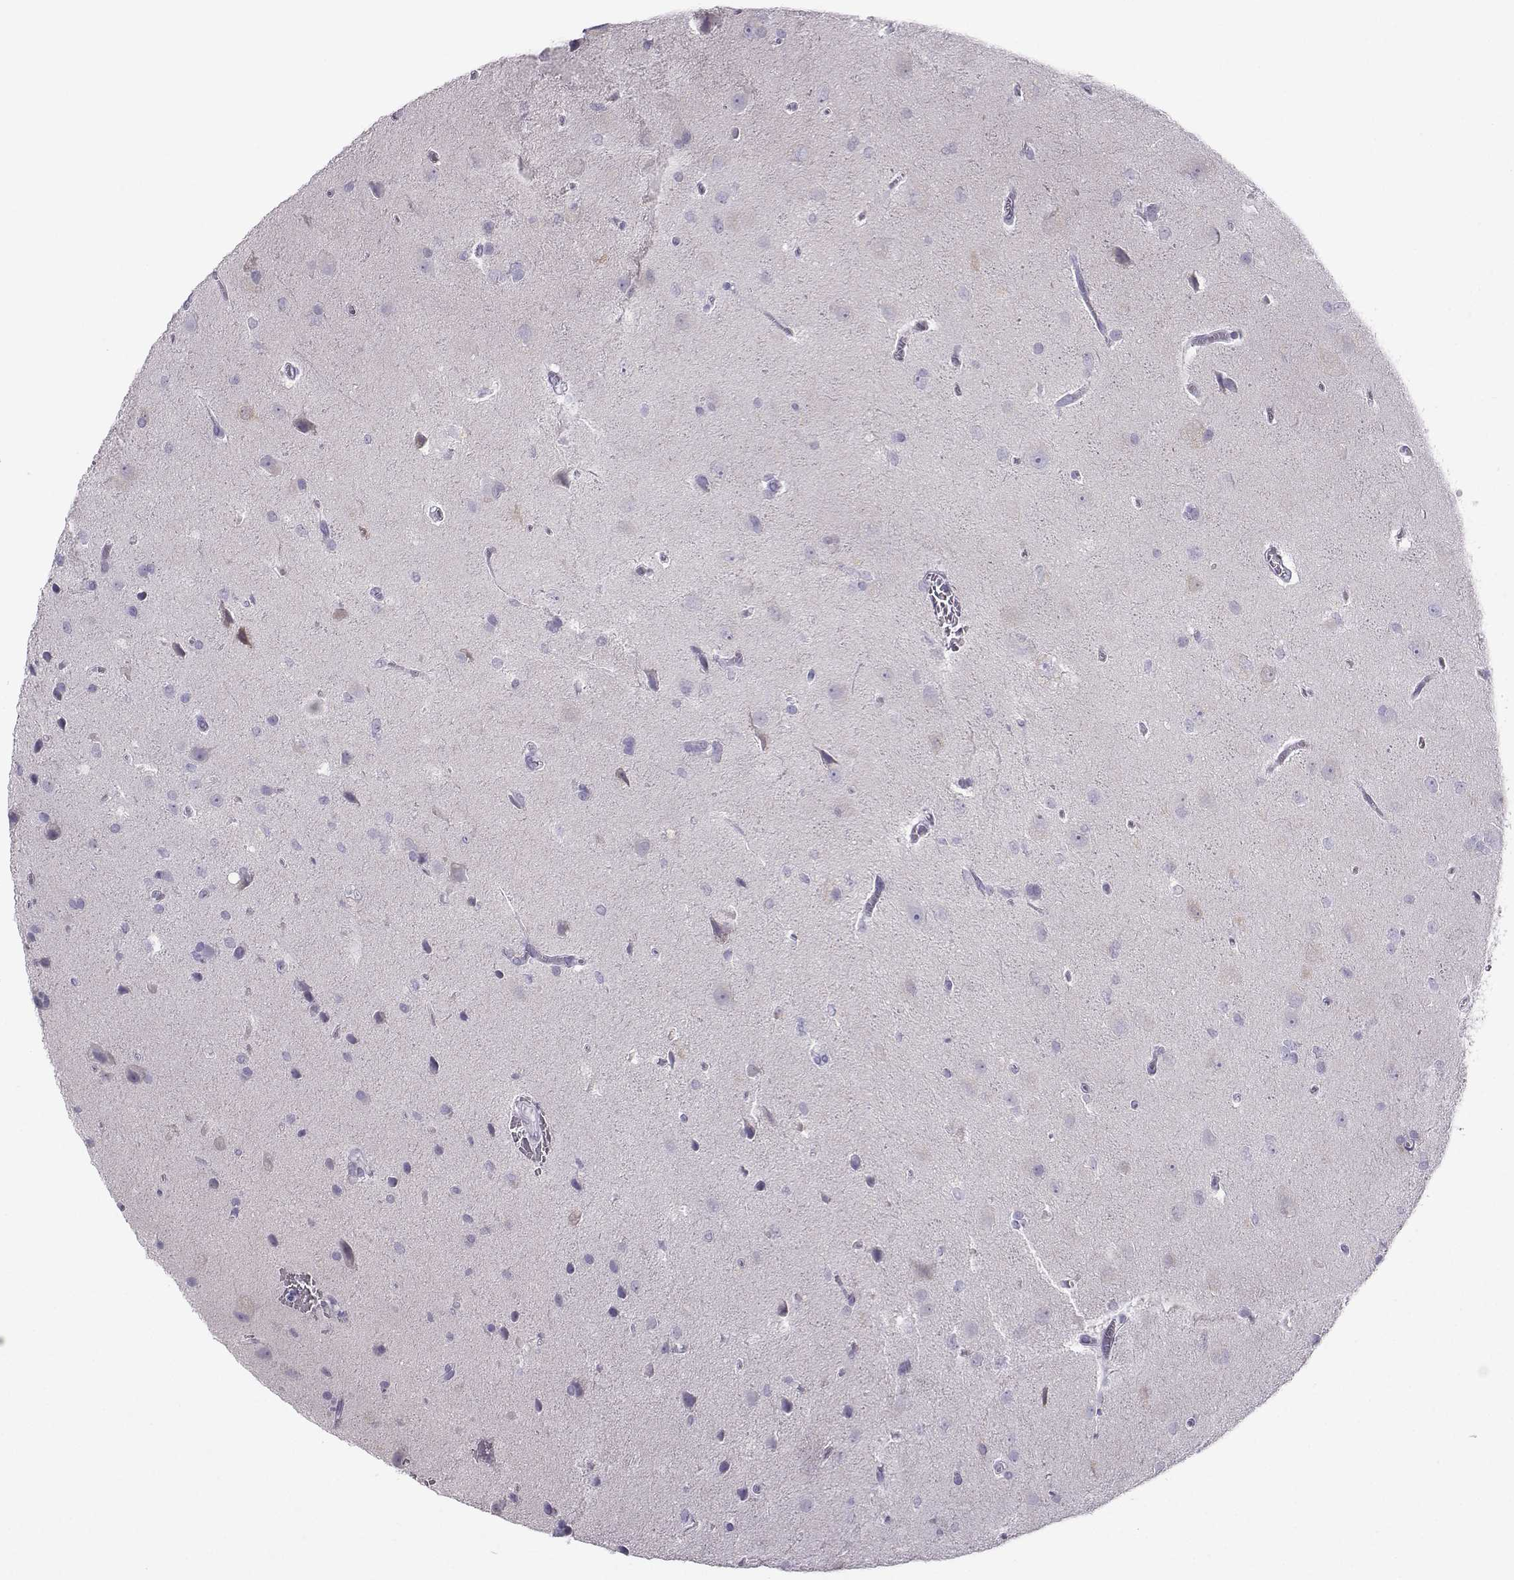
{"staining": {"intensity": "negative", "quantity": "none", "location": "none"}, "tissue": "glioma", "cell_type": "Tumor cells", "image_type": "cancer", "snomed": [{"axis": "morphology", "description": "Glioma, malignant, Low grade"}, {"axis": "topography", "description": "Brain"}], "caption": "Immunohistochemistry of human malignant glioma (low-grade) reveals no positivity in tumor cells.", "gene": "ARMC2", "patient": {"sex": "male", "age": 58}}